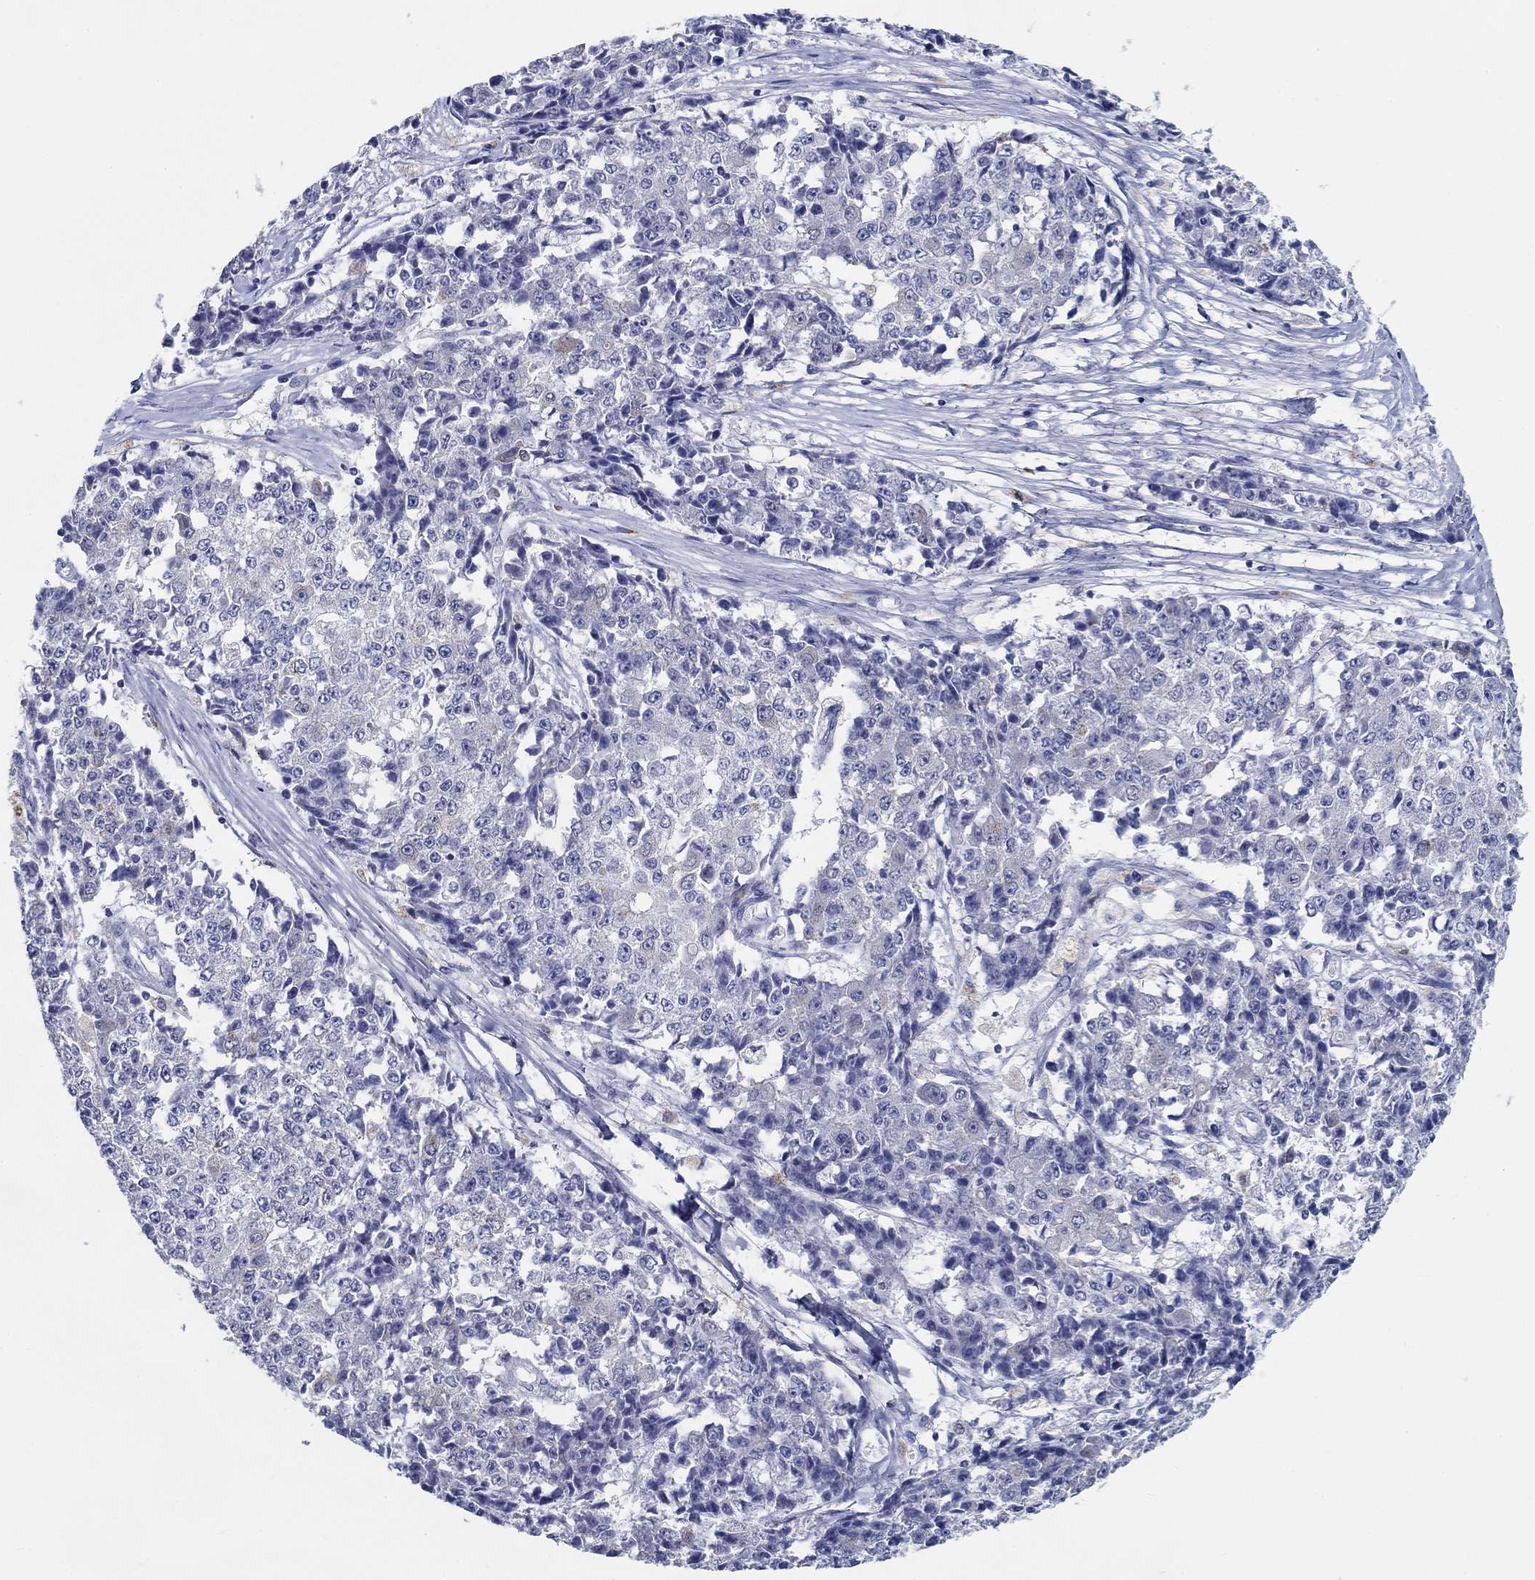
{"staining": {"intensity": "negative", "quantity": "none", "location": "none"}, "tissue": "ovarian cancer", "cell_type": "Tumor cells", "image_type": "cancer", "snomed": [{"axis": "morphology", "description": "Carcinoma, endometroid"}, {"axis": "topography", "description": "Ovary"}], "caption": "A high-resolution histopathology image shows immunohistochemistry (IHC) staining of ovarian cancer (endometroid carcinoma), which shows no significant positivity in tumor cells.", "gene": "RAP1GAP", "patient": {"sex": "female", "age": 42}}